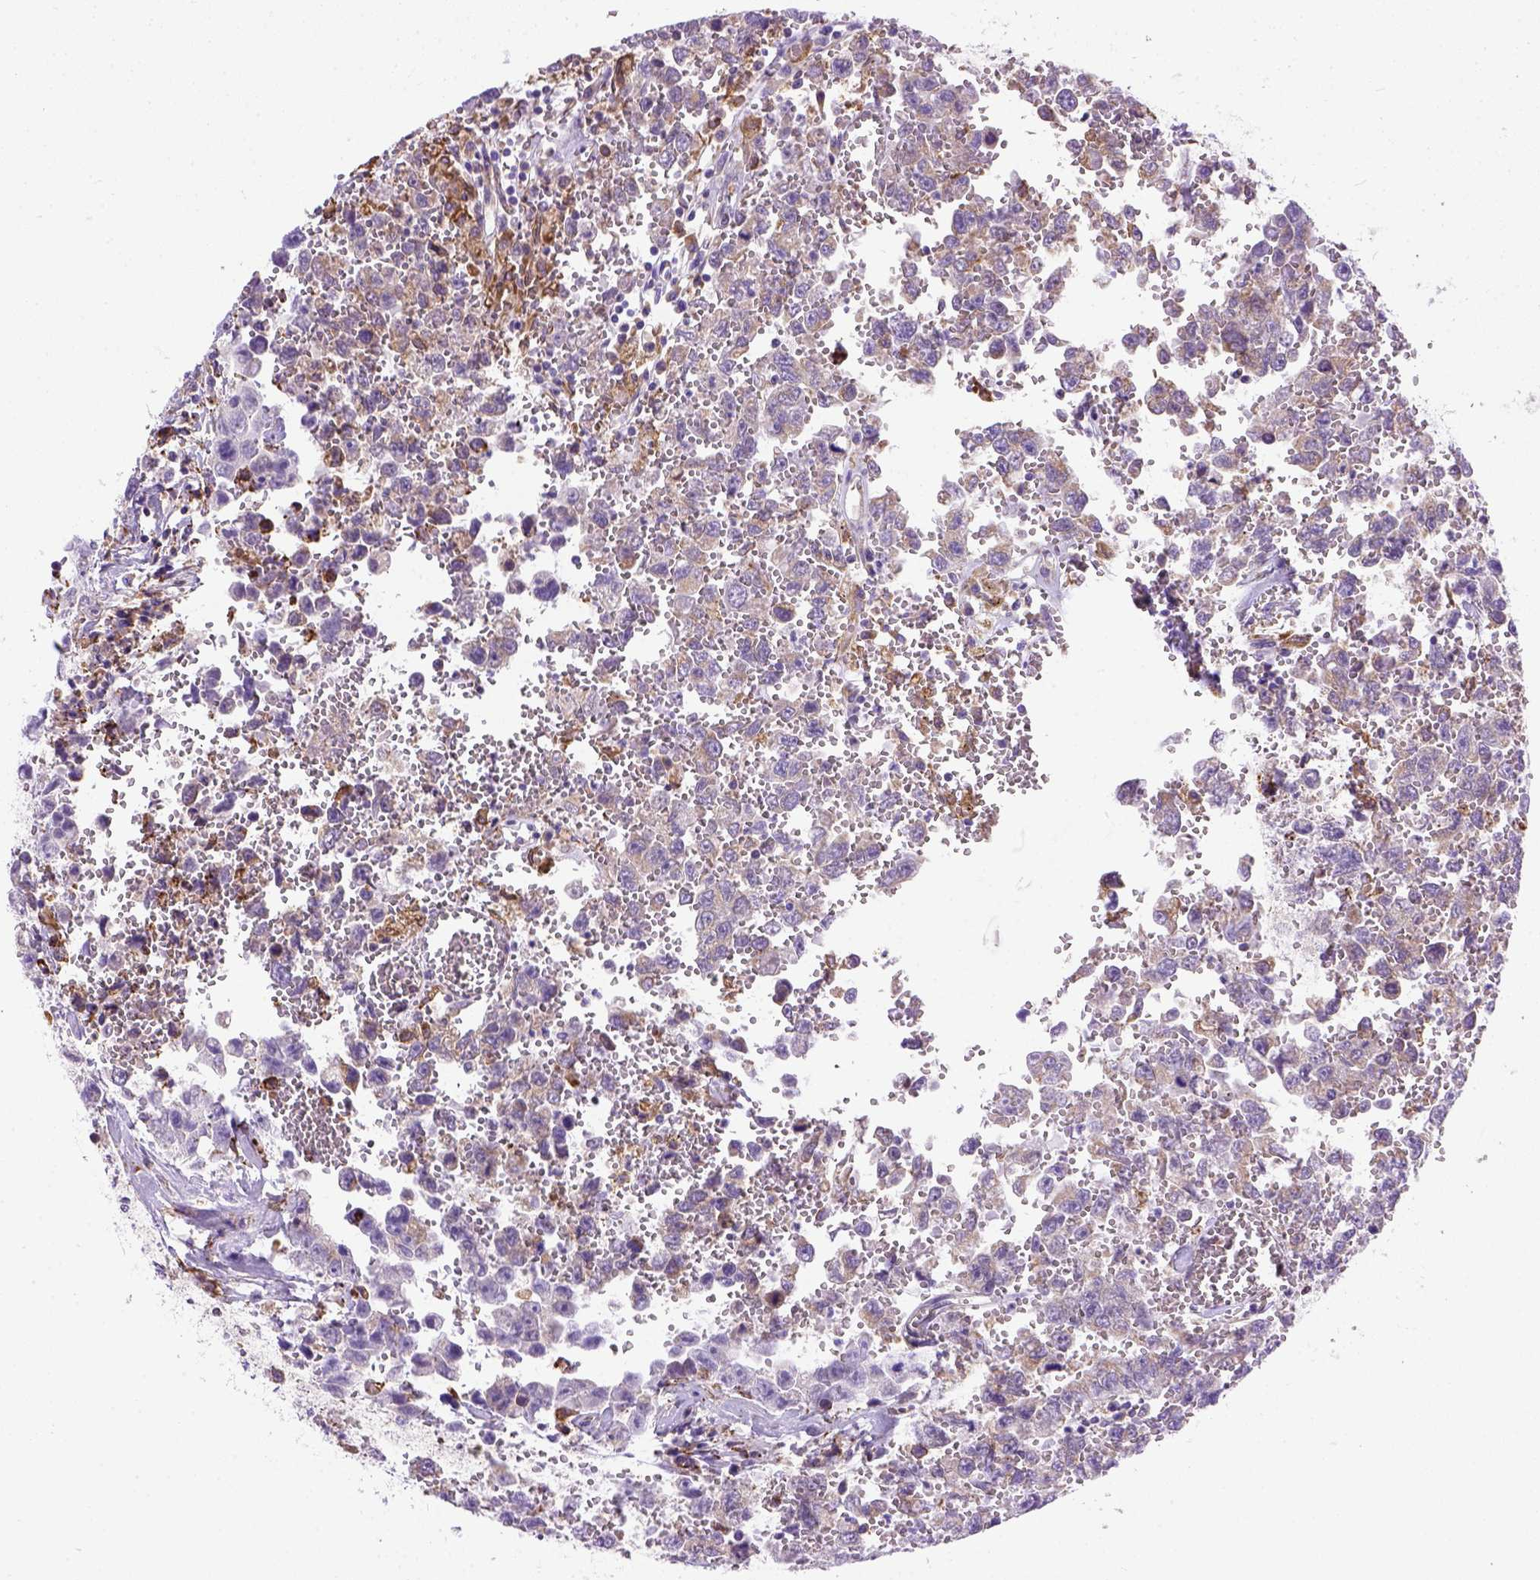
{"staining": {"intensity": "moderate", "quantity": "<25%", "location": "cytoplasmic/membranous"}, "tissue": "testis cancer", "cell_type": "Tumor cells", "image_type": "cancer", "snomed": [{"axis": "morphology", "description": "Carcinoma, Embryonal, NOS"}, {"axis": "topography", "description": "Testis"}], "caption": "Human testis cancer stained for a protein (brown) displays moderate cytoplasmic/membranous positive expression in approximately <25% of tumor cells.", "gene": "PLK4", "patient": {"sex": "male", "age": 36}}